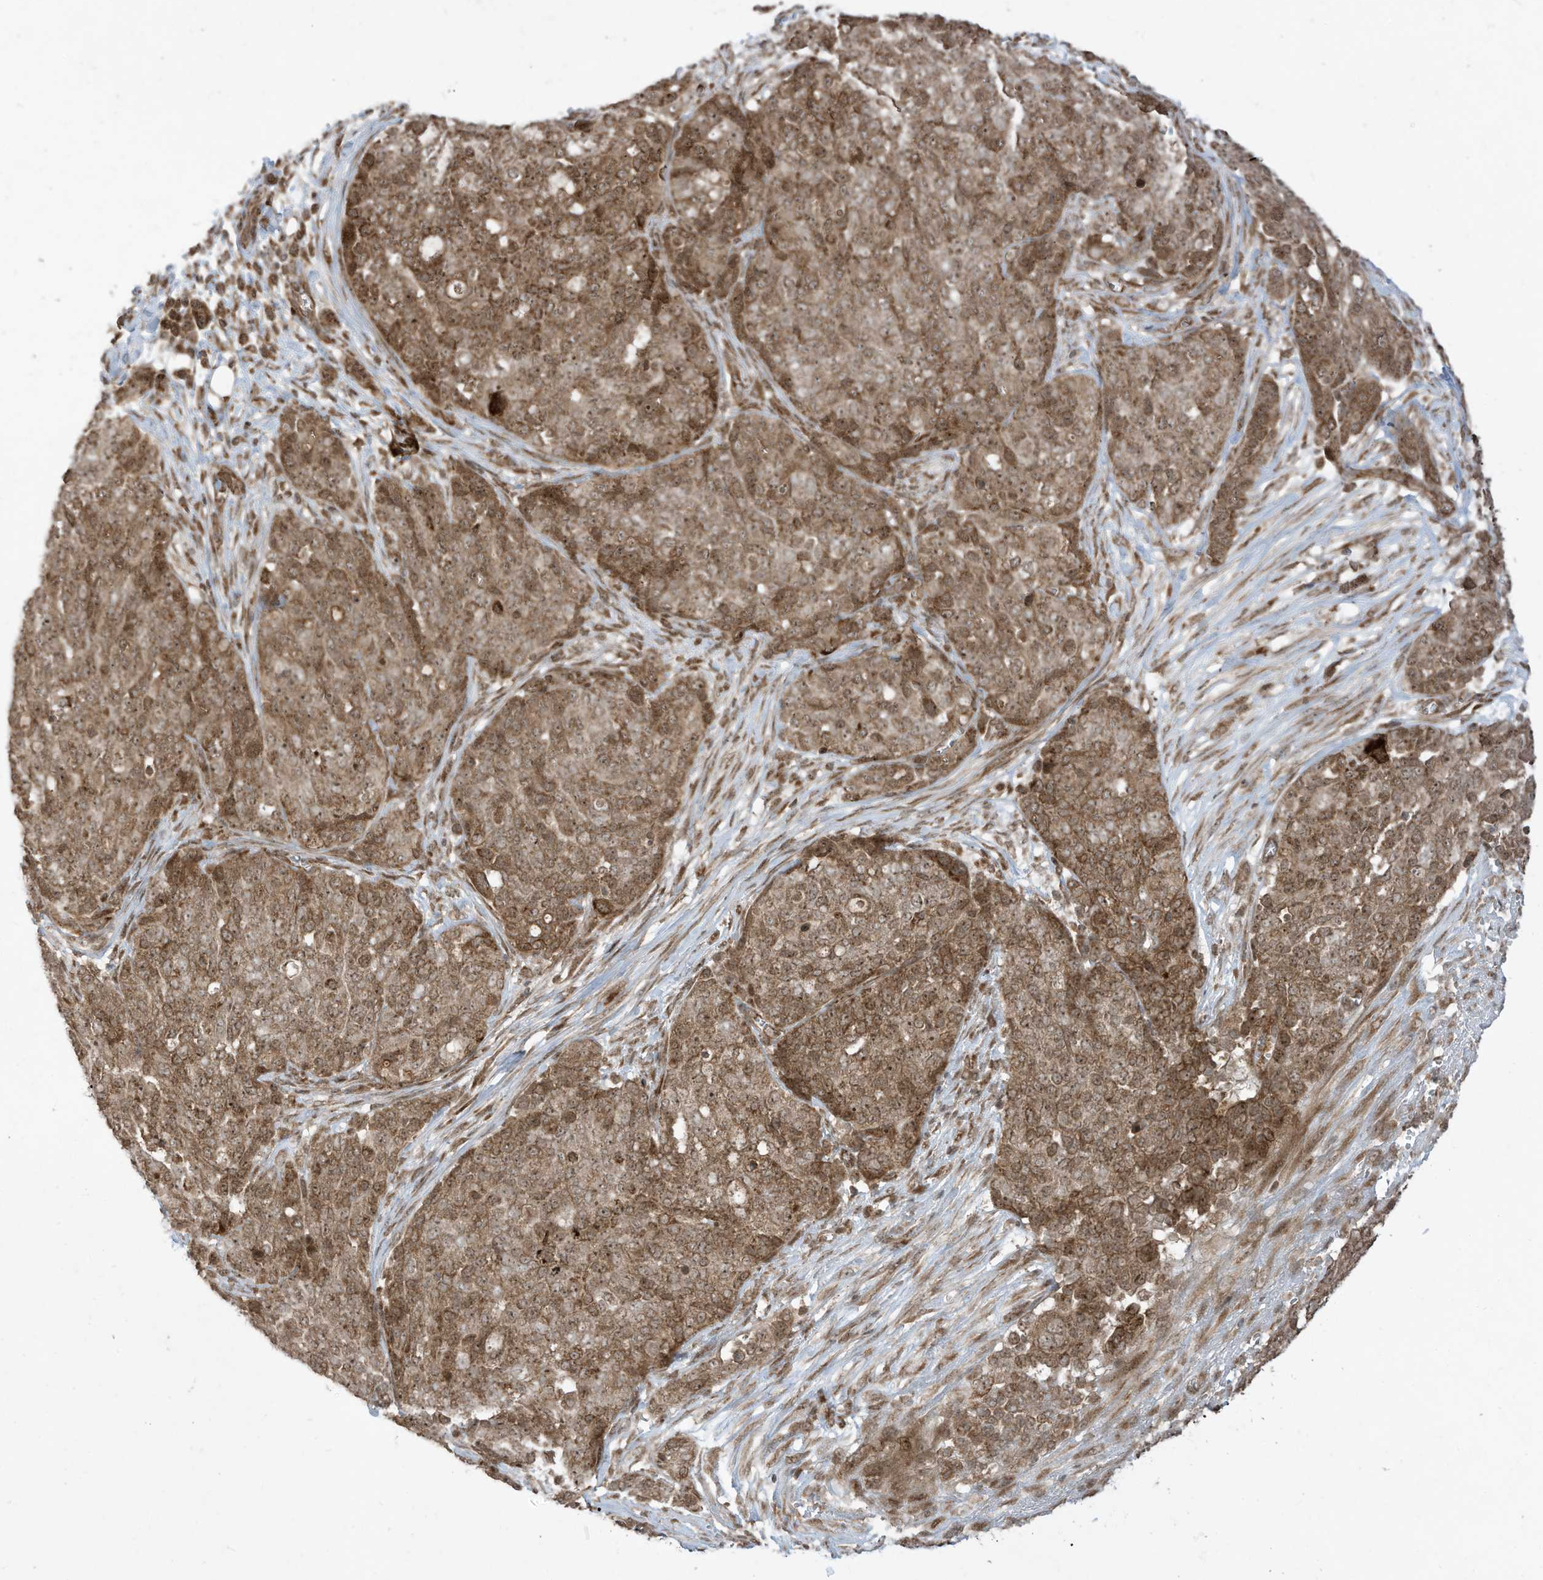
{"staining": {"intensity": "moderate", "quantity": ">75%", "location": "cytoplasmic/membranous"}, "tissue": "ovarian cancer", "cell_type": "Tumor cells", "image_type": "cancer", "snomed": [{"axis": "morphology", "description": "Cystadenocarcinoma, serous, NOS"}, {"axis": "topography", "description": "Soft tissue"}, {"axis": "topography", "description": "Ovary"}], "caption": "Human serous cystadenocarcinoma (ovarian) stained with a brown dye exhibits moderate cytoplasmic/membranous positive expression in approximately >75% of tumor cells.", "gene": "TRIM67", "patient": {"sex": "female", "age": 57}}